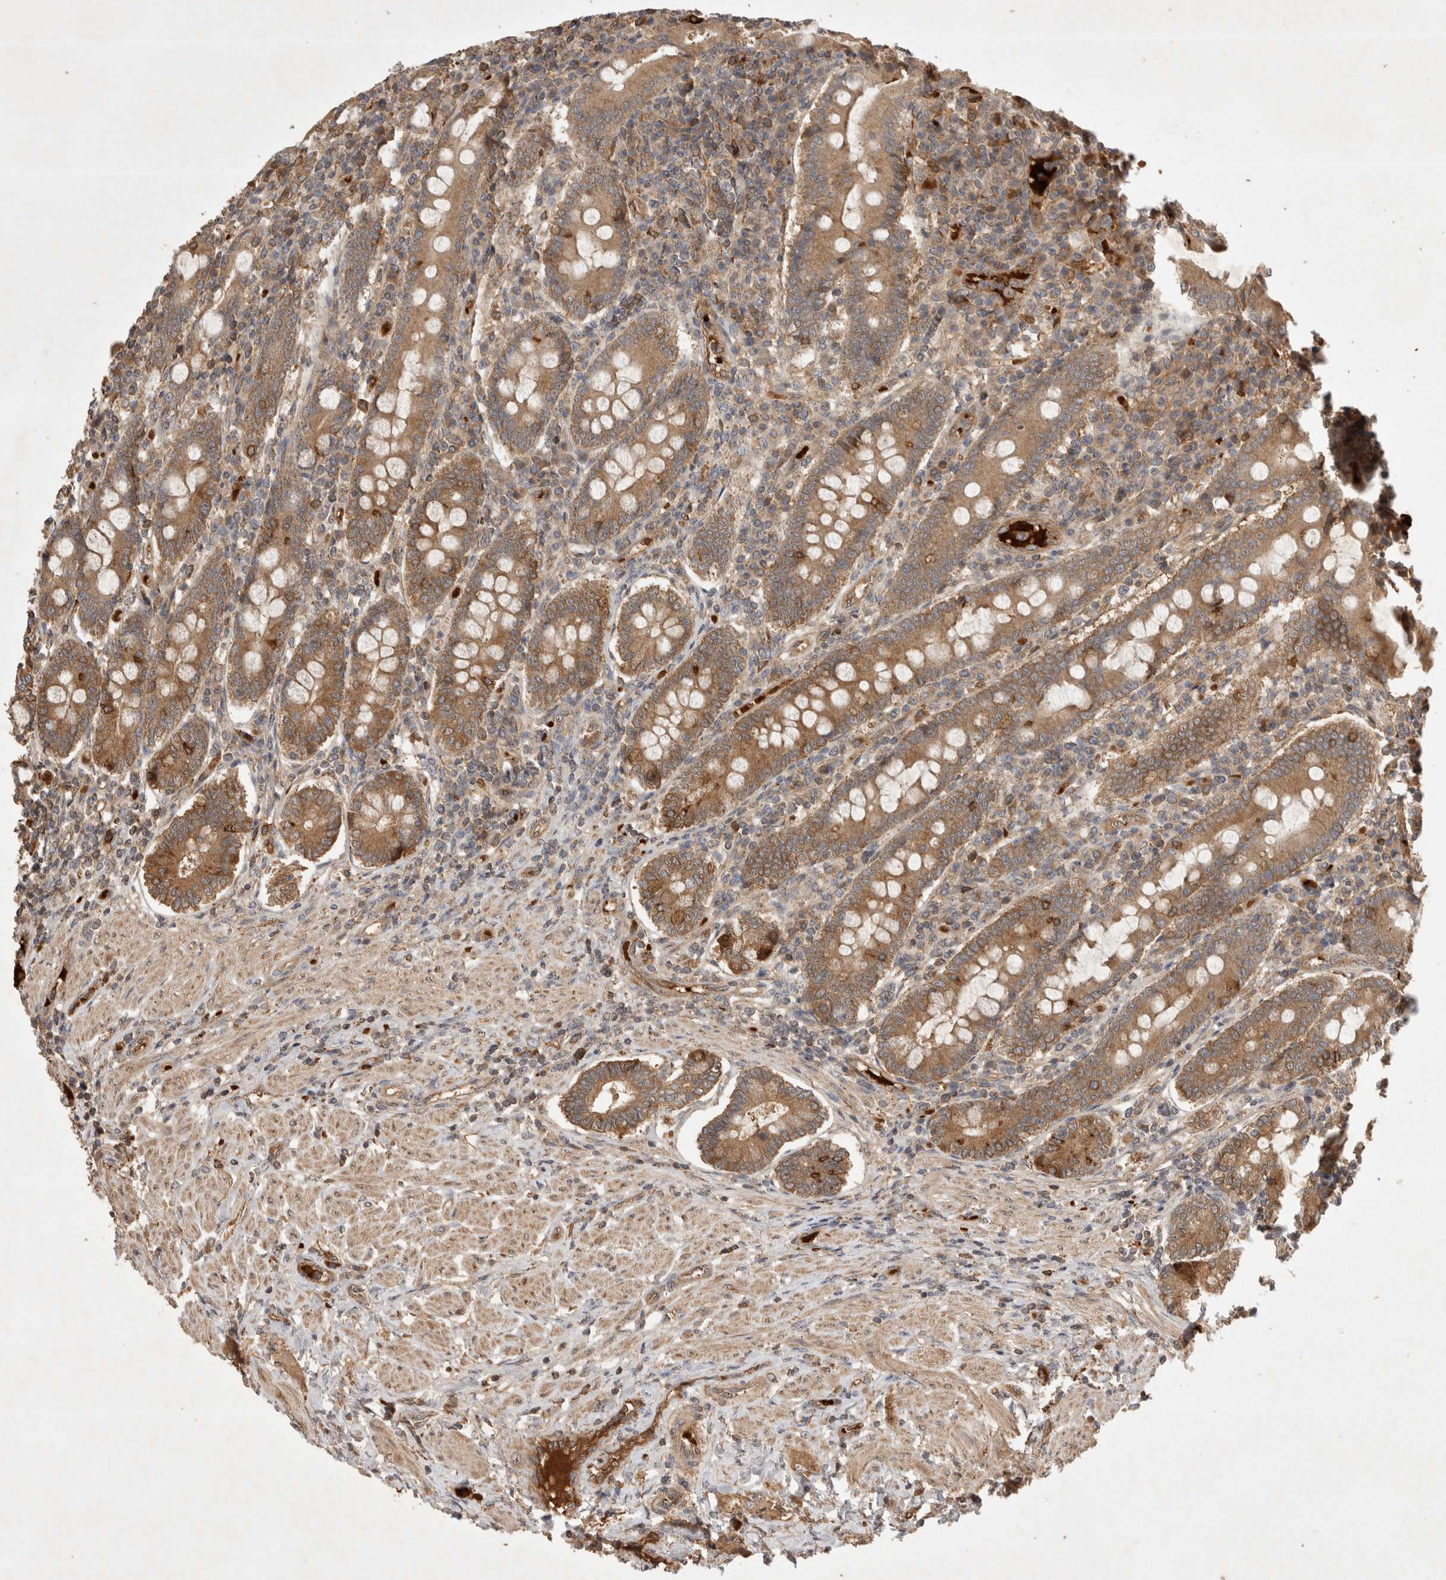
{"staining": {"intensity": "moderate", "quantity": ">75%", "location": "cytoplasmic/membranous"}, "tissue": "duodenum", "cell_type": "Glandular cells", "image_type": "normal", "snomed": [{"axis": "morphology", "description": "Normal tissue, NOS"}, {"axis": "morphology", "description": "Adenocarcinoma, NOS"}, {"axis": "topography", "description": "Pancreas"}, {"axis": "topography", "description": "Duodenum"}], "caption": "Immunohistochemistry (IHC) histopathology image of normal duodenum stained for a protein (brown), which exhibits medium levels of moderate cytoplasmic/membranous expression in about >75% of glandular cells.", "gene": "FAM221A", "patient": {"sex": "male", "age": 50}}